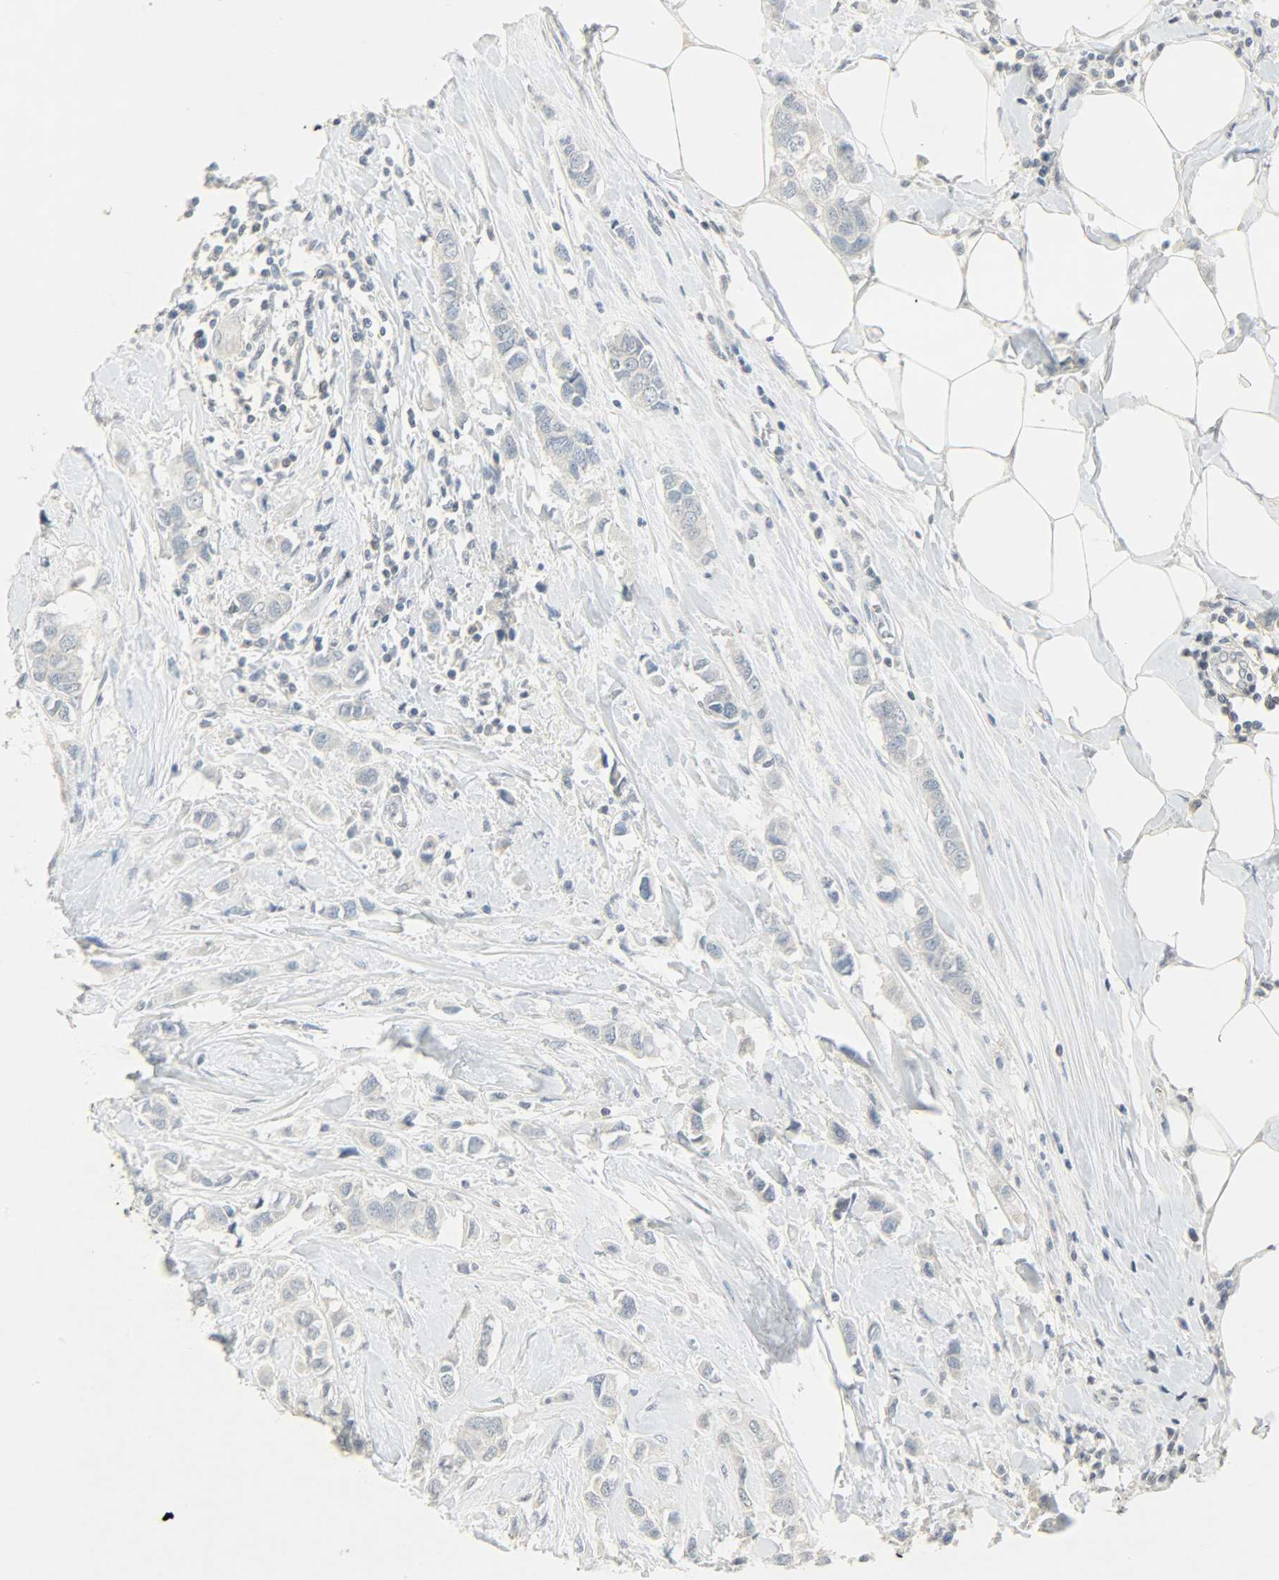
{"staining": {"intensity": "negative", "quantity": "none", "location": "none"}, "tissue": "breast cancer", "cell_type": "Tumor cells", "image_type": "cancer", "snomed": [{"axis": "morphology", "description": "Duct carcinoma"}, {"axis": "topography", "description": "Breast"}], "caption": "An immunohistochemistry photomicrograph of infiltrating ductal carcinoma (breast) is shown. There is no staining in tumor cells of infiltrating ductal carcinoma (breast). The staining was performed using DAB to visualize the protein expression in brown, while the nuclei were stained in blue with hematoxylin (Magnification: 20x).", "gene": "CAMK4", "patient": {"sex": "female", "age": 50}}